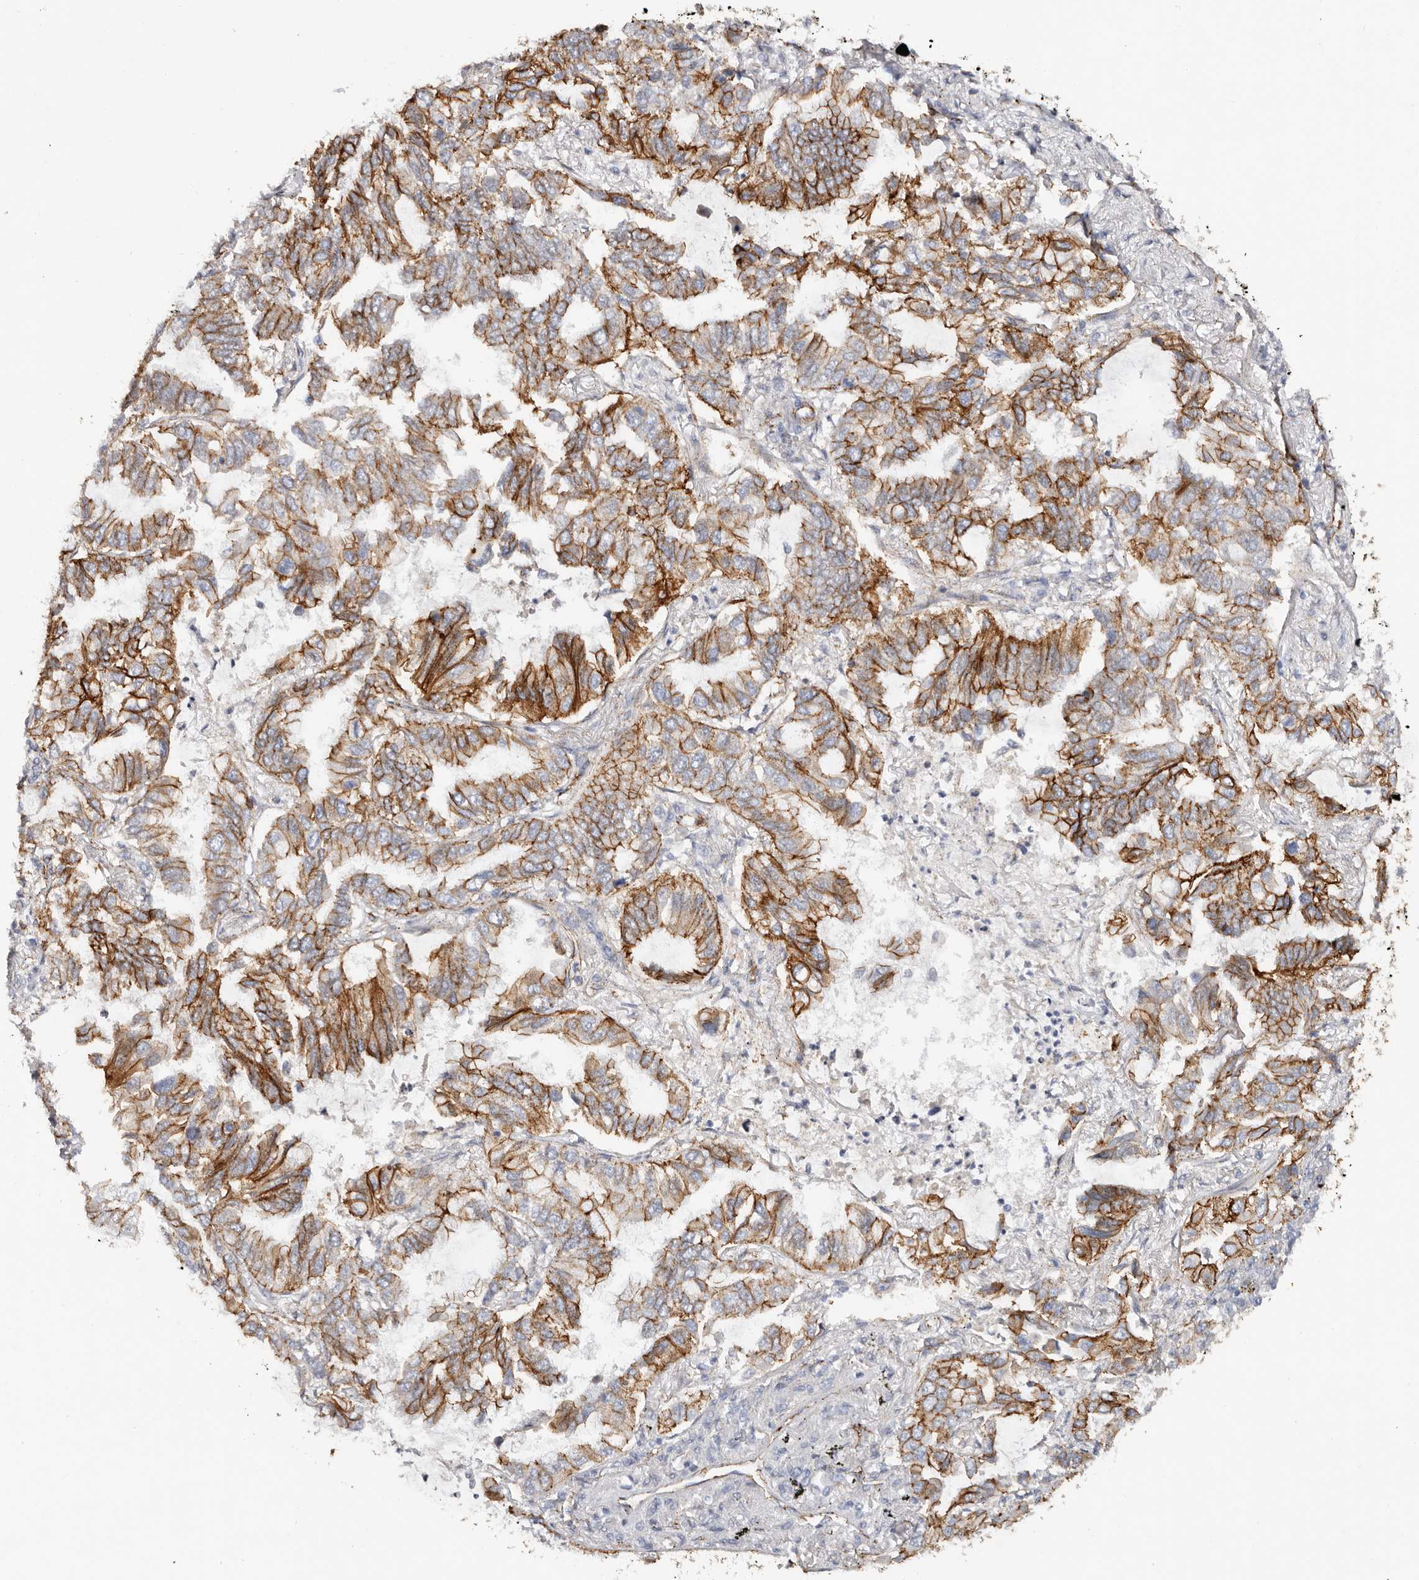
{"staining": {"intensity": "strong", "quantity": ">75%", "location": "cytoplasmic/membranous"}, "tissue": "lung cancer", "cell_type": "Tumor cells", "image_type": "cancer", "snomed": [{"axis": "morphology", "description": "Adenocarcinoma, NOS"}, {"axis": "topography", "description": "Lung"}], "caption": "A high-resolution histopathology image shows IHC staining of adenocarcinoma (lung), which displays strong cytoplasmic/membranous positivity in about >75% of tumor cells. (brown staining indicates protein expression, while blue staining denotes nuclei).", "gene": "CTNNB1", "patient": {"sex": "male", "age": 64}}